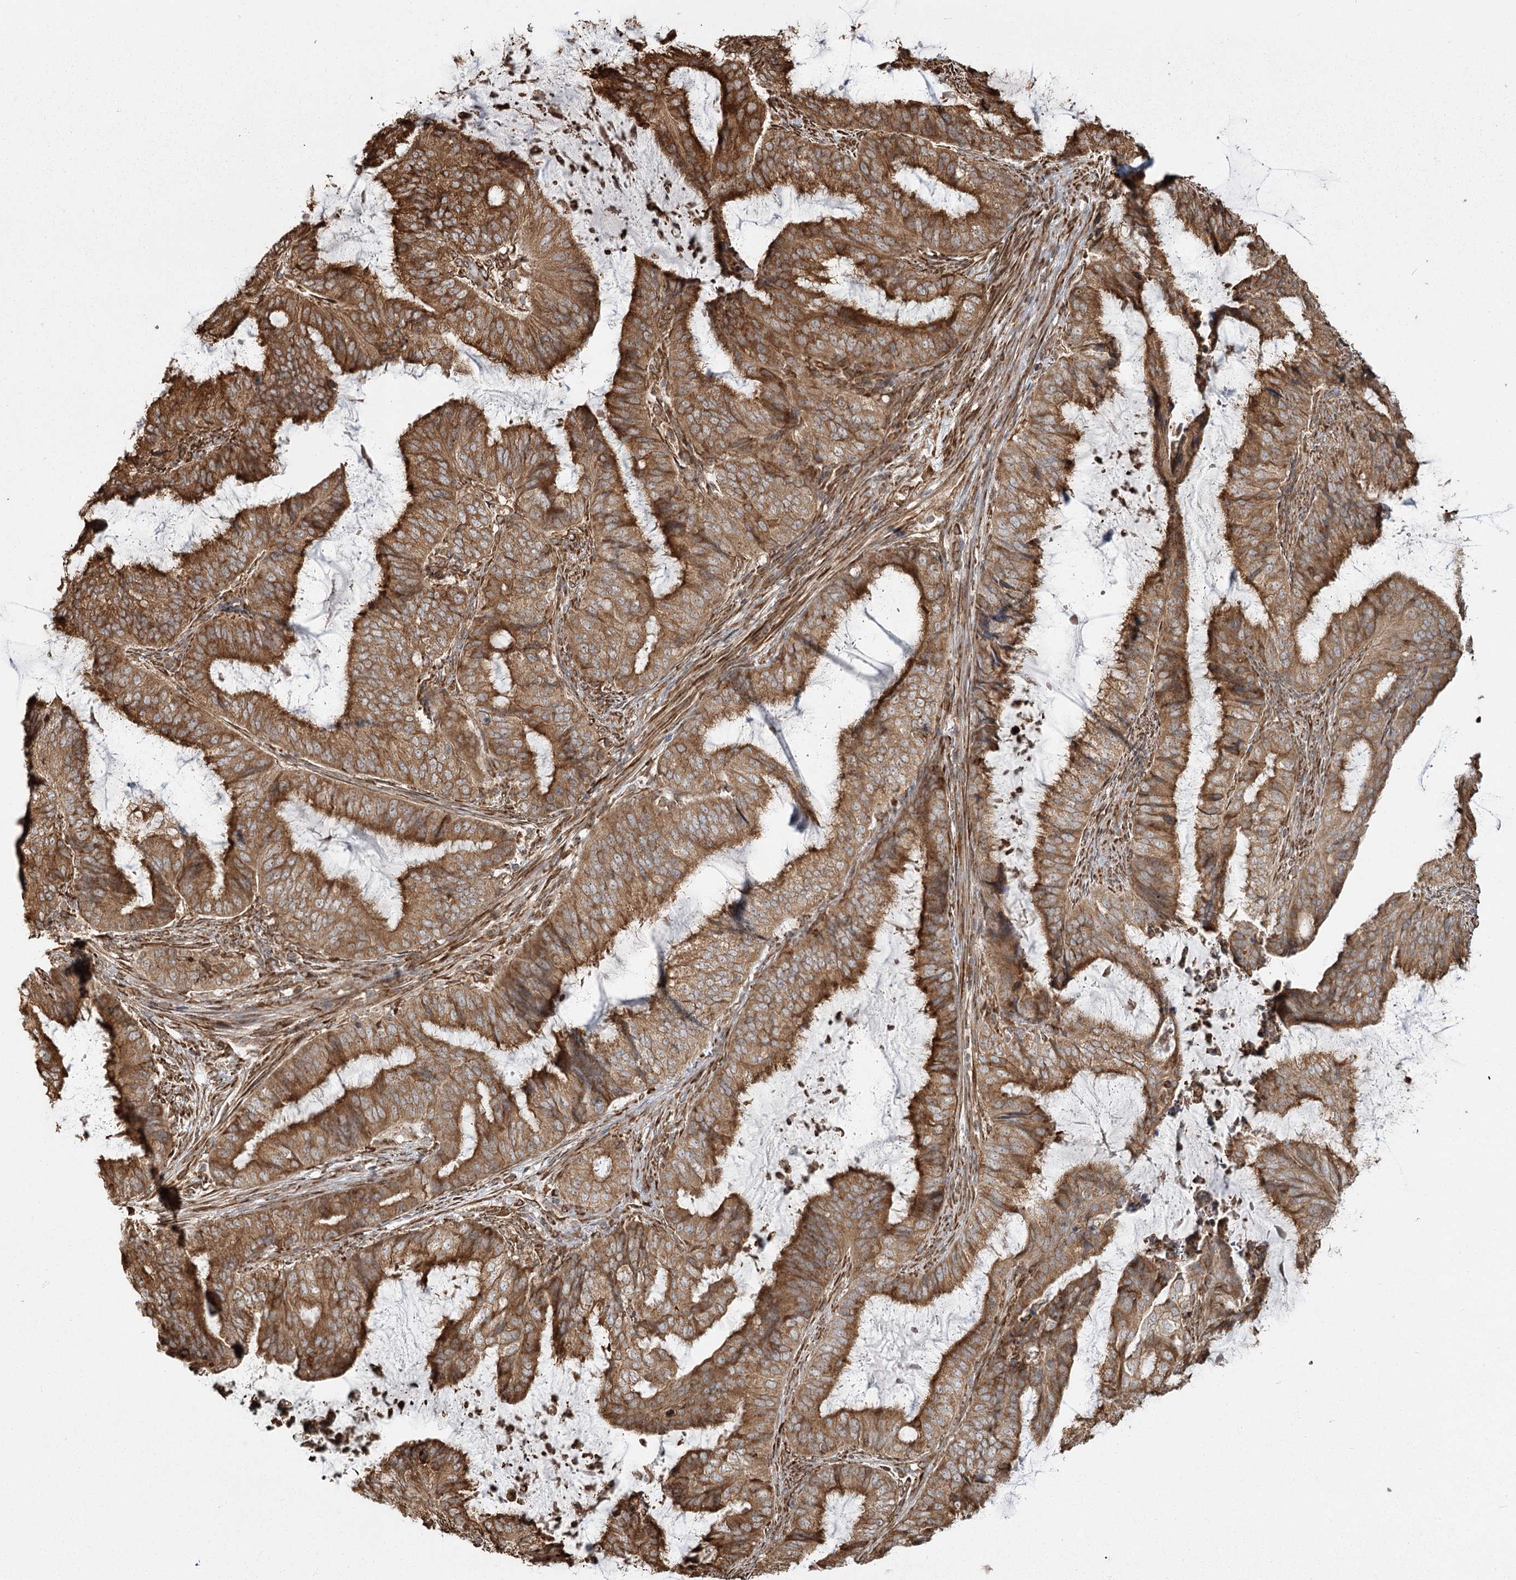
{"staining": {"intensity": "moderate", "quantity": ">75%", "location": "cytoplasmic/membranous"}, "tissue": "endometrial cancer", "cell_type": "Tumor cells", "image_type": "cancer", "snomed": [{"axis": "morphology", "description": "Adenocarcinoma, NOS"}, {"axis": "topography", "description": "Endometrium"}], "caption": "Protein analysis of endometrial adenocarcinoma tissue demonstrates moderate cytoplasmic/membranous expression in about >75% of tumor cells. Using DAB (3,3'-diaminobenzidine) (brown) and hematoxylin (blue) stains, captured at high magnification using brightfield microscopy.", "gene": "FAM13A", "patient": {"sex": "female", "age": 81}}